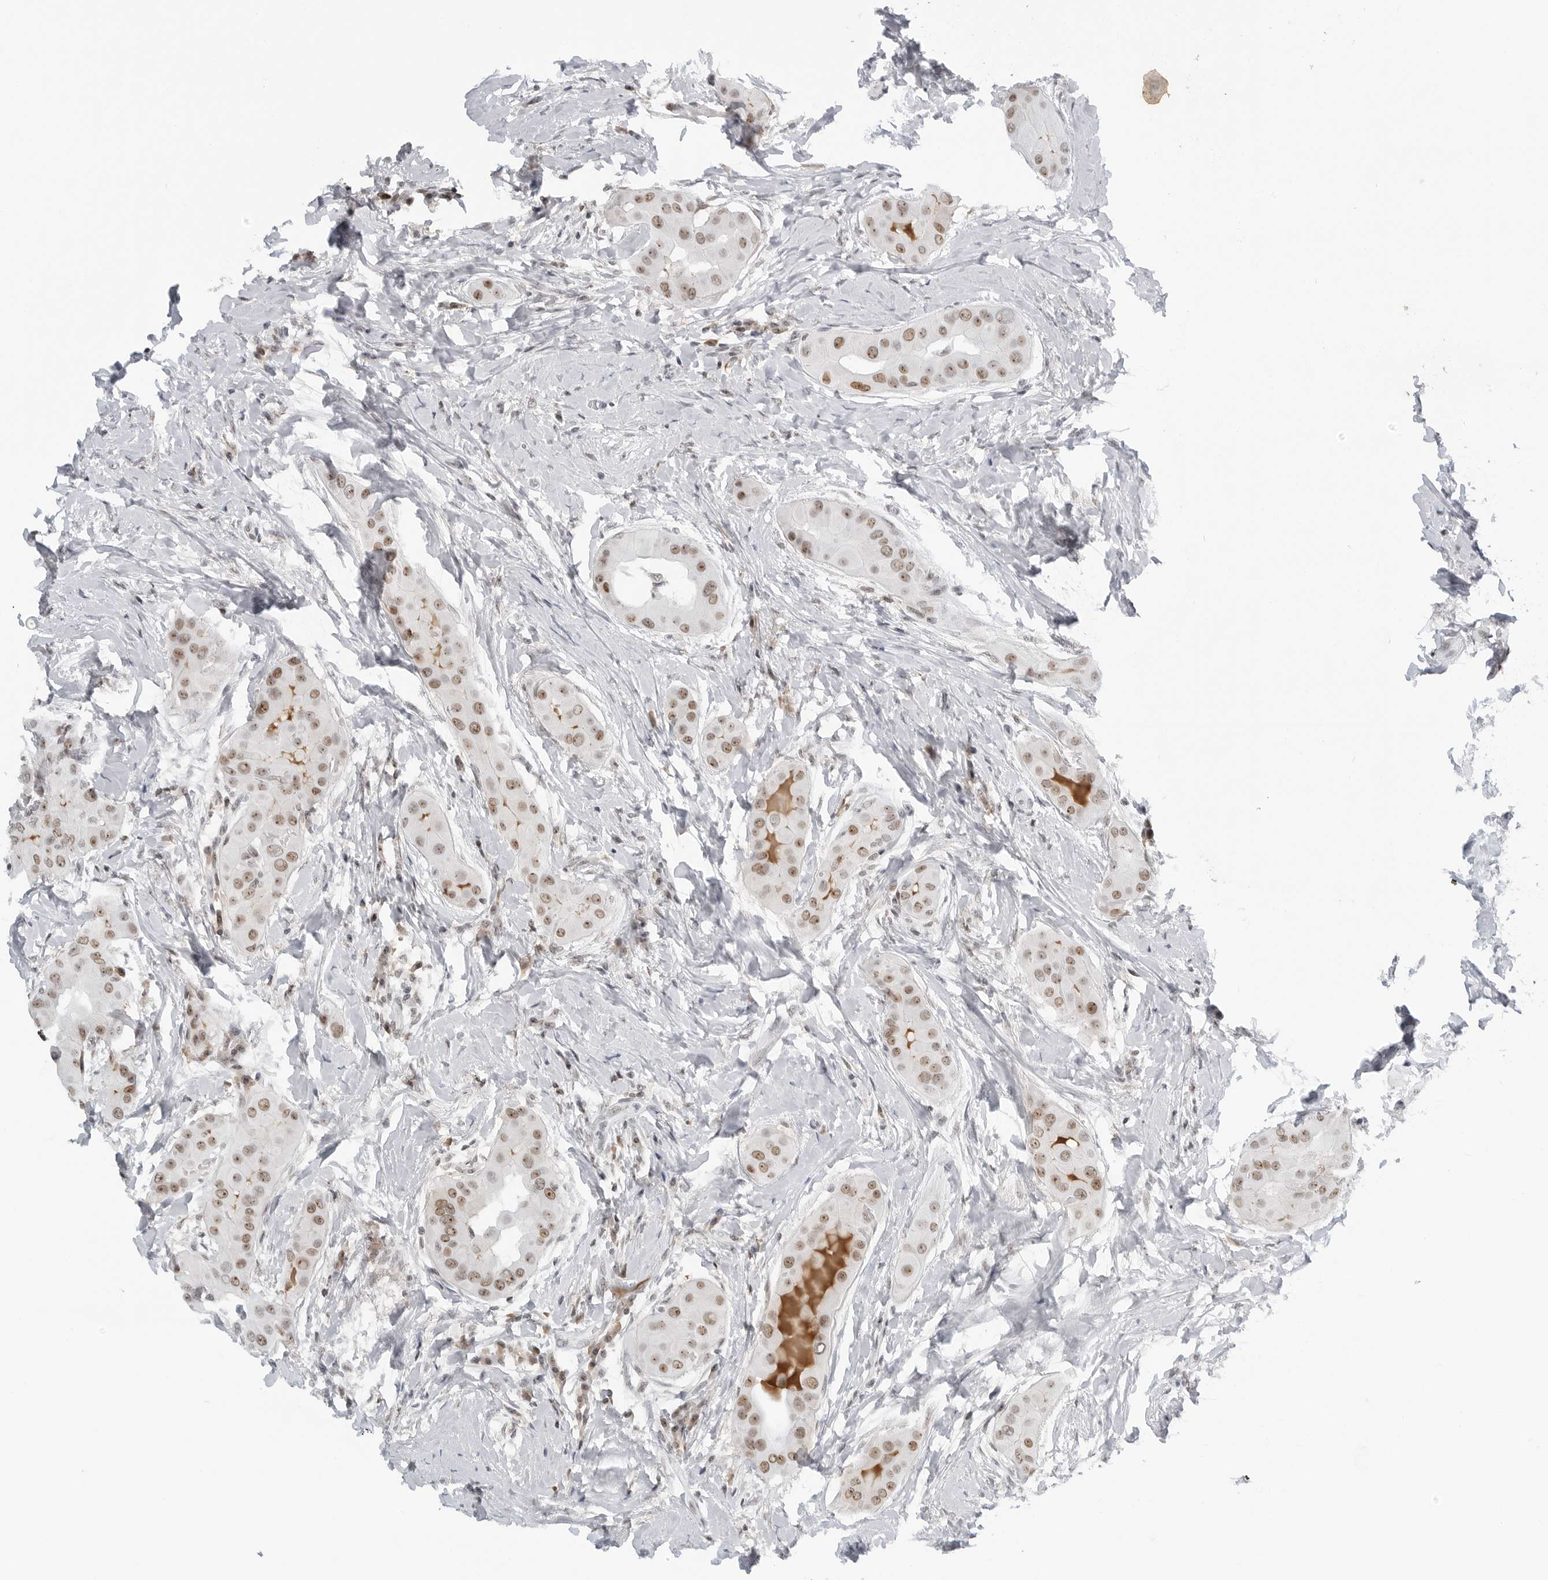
{"staining": {"intensity": "moderate", "quantity": ">75%", "location": "nuclear"}, "tissue": "thyroid cancer", "cell_type": "Tumor cells", "image_type": "cancer", "snomed": [{"axis": "morphology", "description": "Papillary adenocarcinoma, NOS"}, {"axis": "topography", "description": "Thyroid gland"}], "caption": "Tumor cells display moderate nuclear staining in approximately >75% of cells in papillary adenocarcinoma (thyroid).", "gene": "WRAP53", "patient": {"sex": "male", "age": 33}}